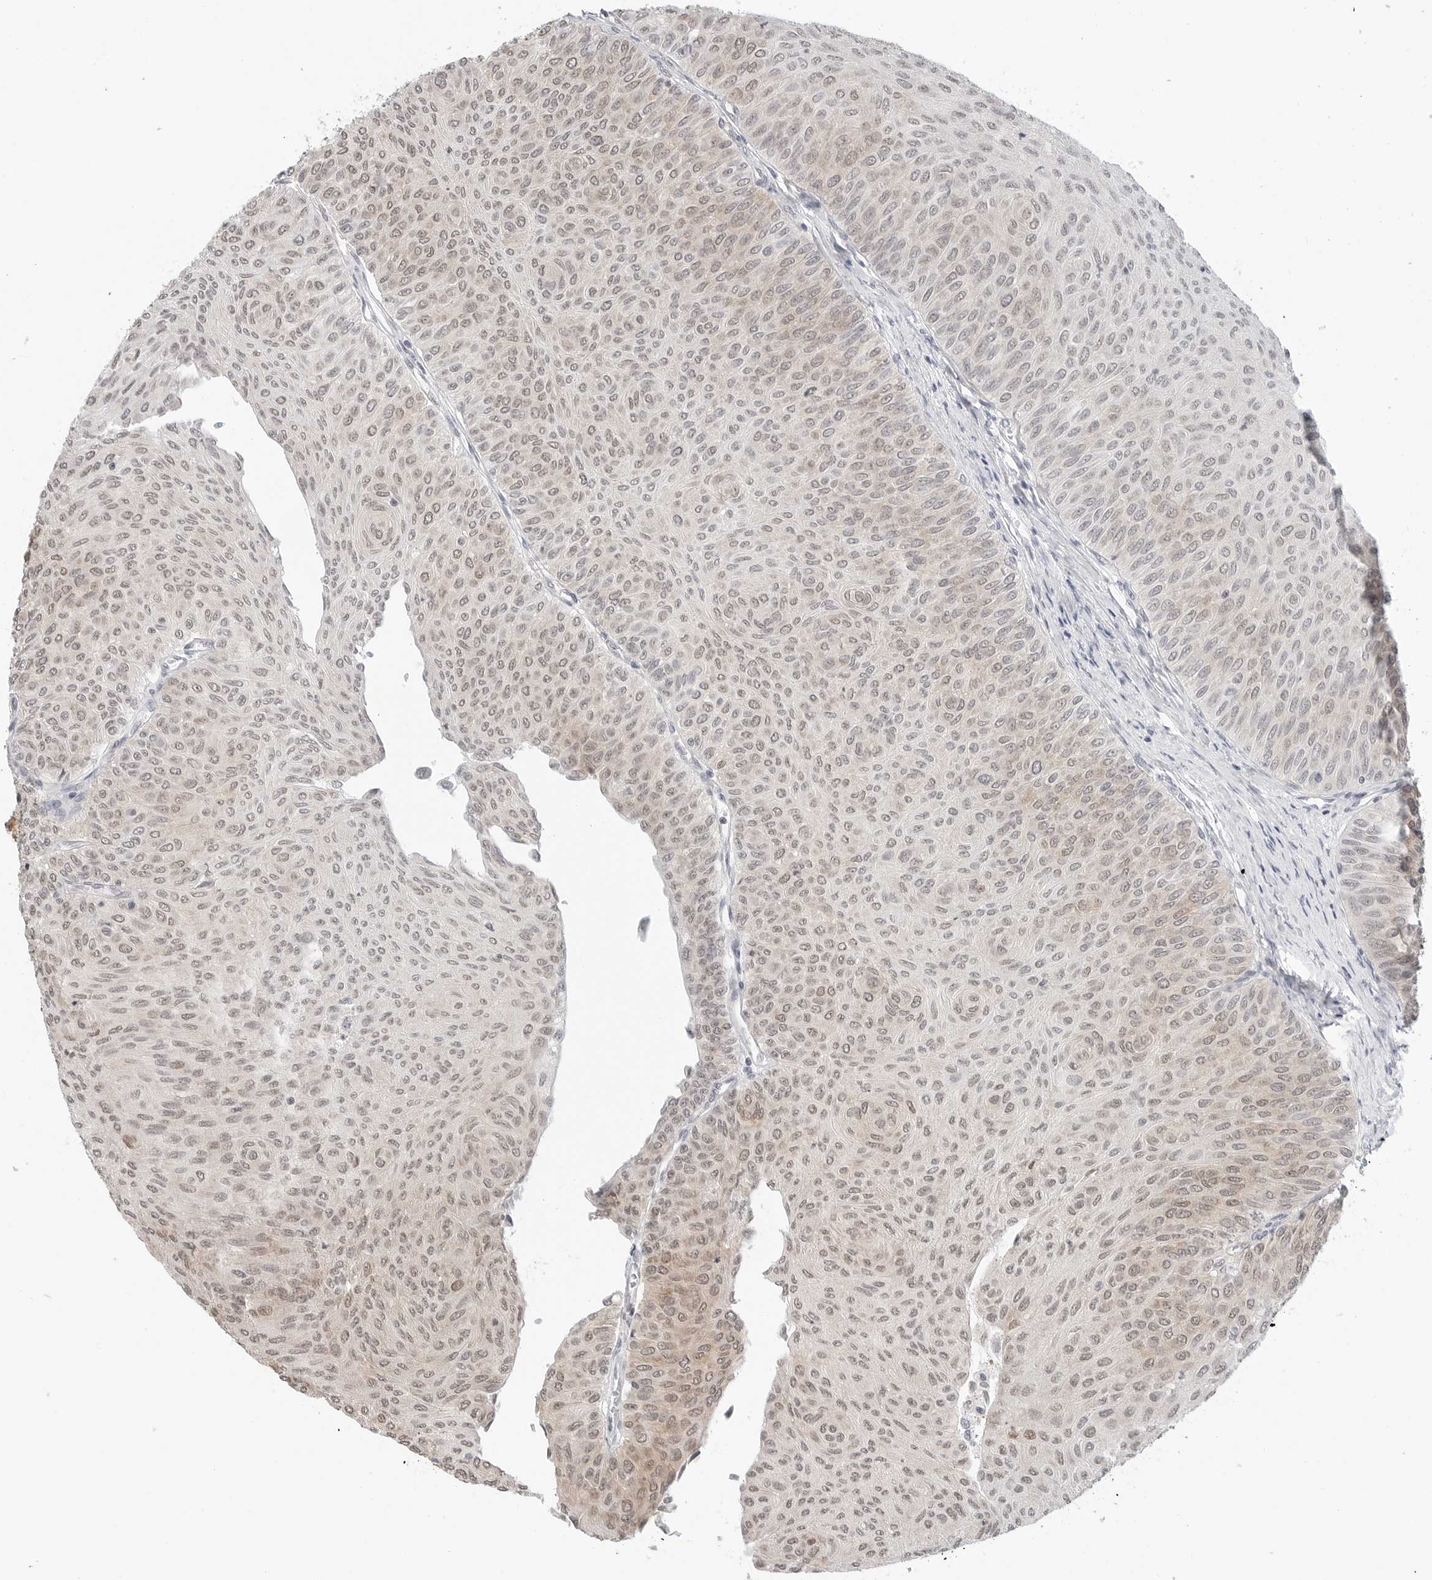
{"staining": {"intensity": "moderate", "quantity": "25%-75%", "location": "cytoplasmic/membranous,nuclear"}, "tissue": "urothelial cancer", "cell_type": "Tumor cells", "image_type": "cancer", "snomed": [{"axis": "morphology", "description": "Urothelial carcinoma, Low grade"}, {"axis": "topography", "description": "Urinary bladder"}], "caption": "Immunohistochemical staining of low-grade urothelial carcinoma demonstrates medium levels of moderate cytoplasmic/membranous and nuclear protein positivity in approximately 25%-75% of tumor cells.", "gene": "METAP1", "patient": {"sex": "male", "age": 78}}